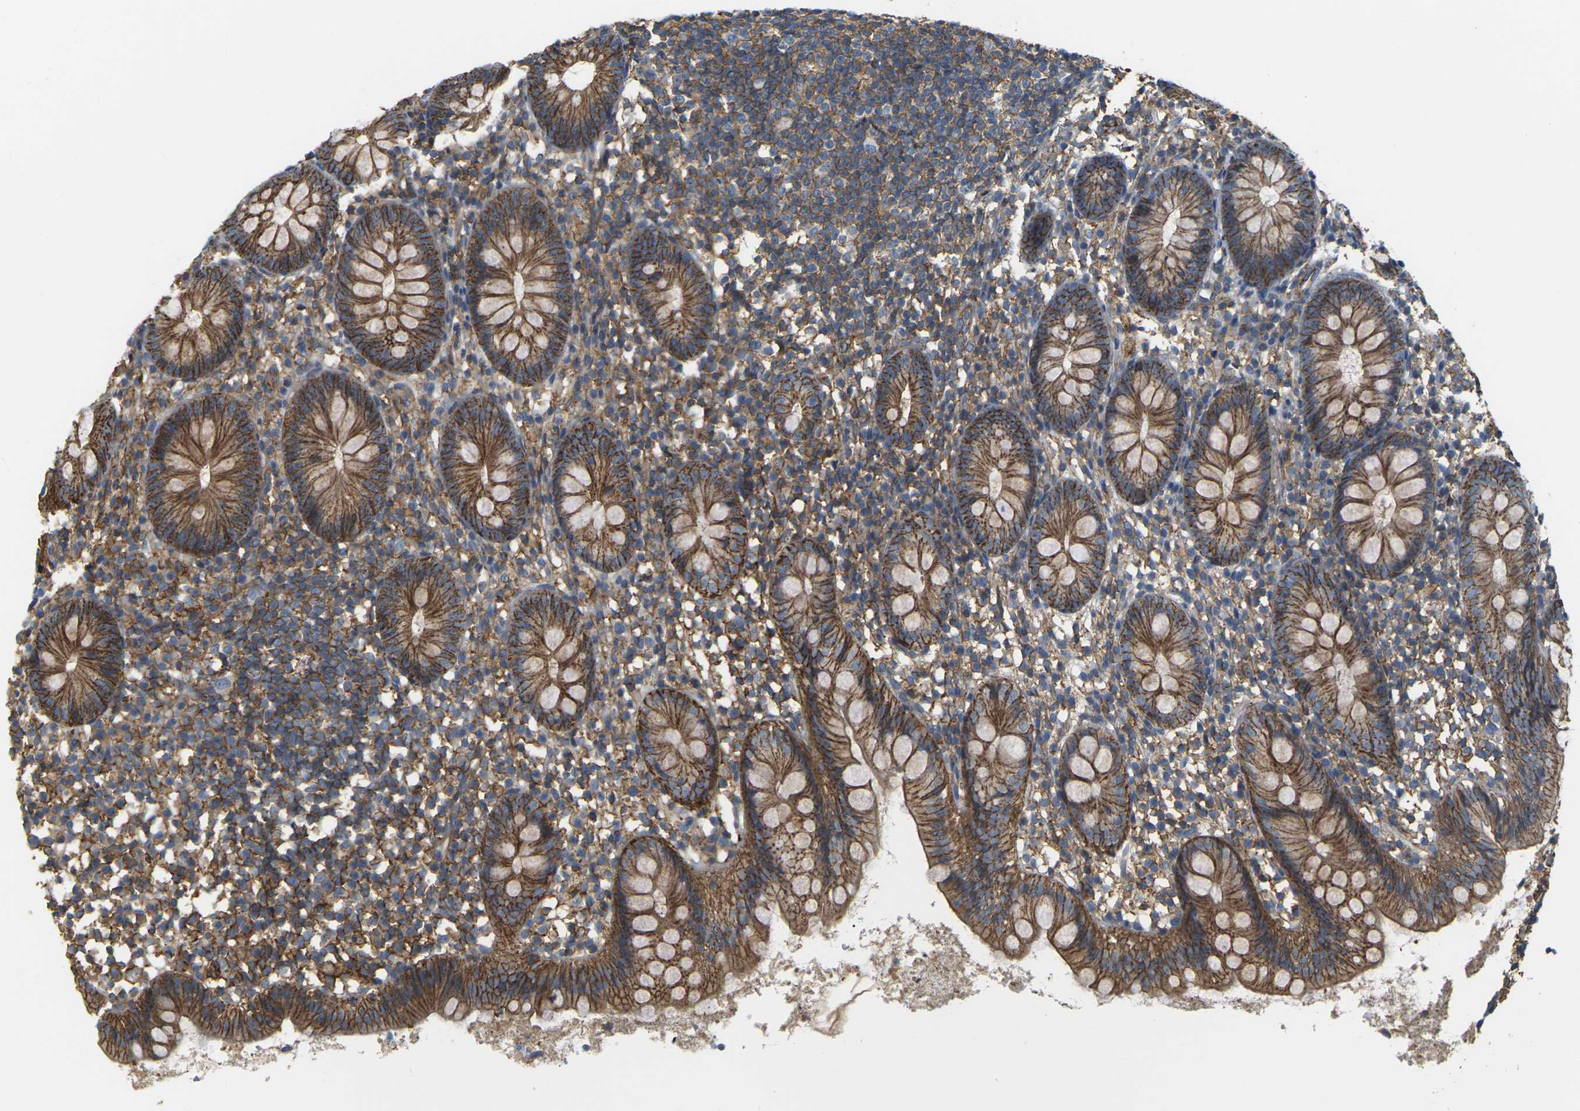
{"staining": {"intensity": "moderate", "quantity": ">75%", "location": "cytoplasmic/membranous"}, "tissue": "appendix", "cell_type": "Glandular cells", "image_type": "normal", "snomed": [{"axis": "morphology", "description": "Normal tissue, NOS"}, {"axis": "topography", "description": "Appendix"}], "caption": "This micrograph displays immunohistochemistry staining of normal human appendix, with medium moderate cytoplasmic/membranous positivity in about >75% of glandular cells.", "gene": "IQGAP1", "patient": {"sex": "female", "age": 20}}